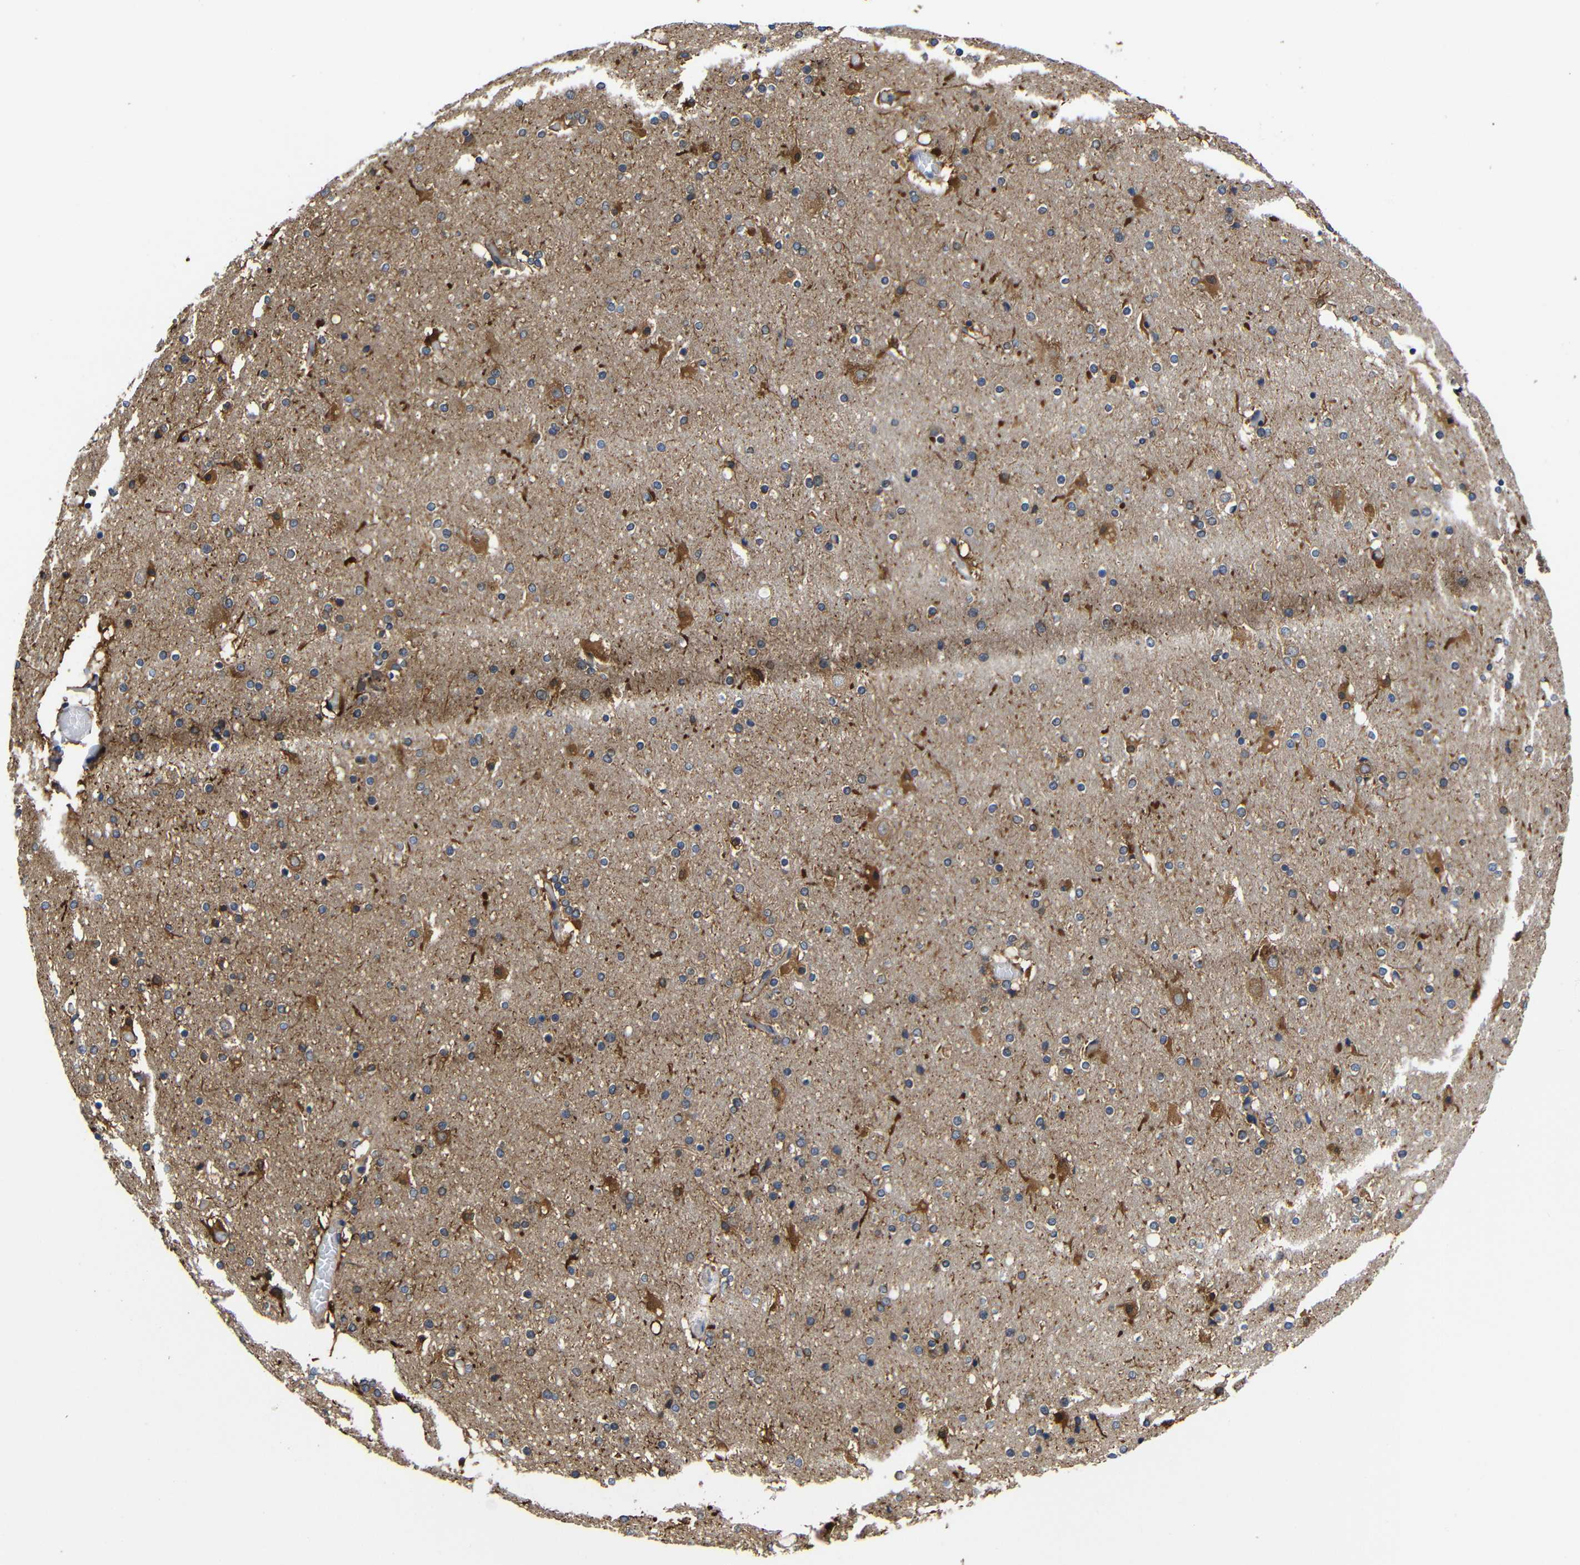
{"staining": {"intensity": "moderate", "quantity": ">75%", "location": "cytoplasmic/membranous"}, "tissue": "cerebral cortex", "cell_type": "Endothelial cells", "image_type": "normal", "snomed": [{"axis": "morphology", "description": "Normal tissue, NOS"}, {"axis": "topography", "description": "Cerebral cortex"}], "caption": "Benign cerebral cortex displays moderate cytoplasmic/membranous staining in approximately >75% of endothelial cells.", "gene": "LRRCC1", "patient": {"sex": "male", "age": 57}}